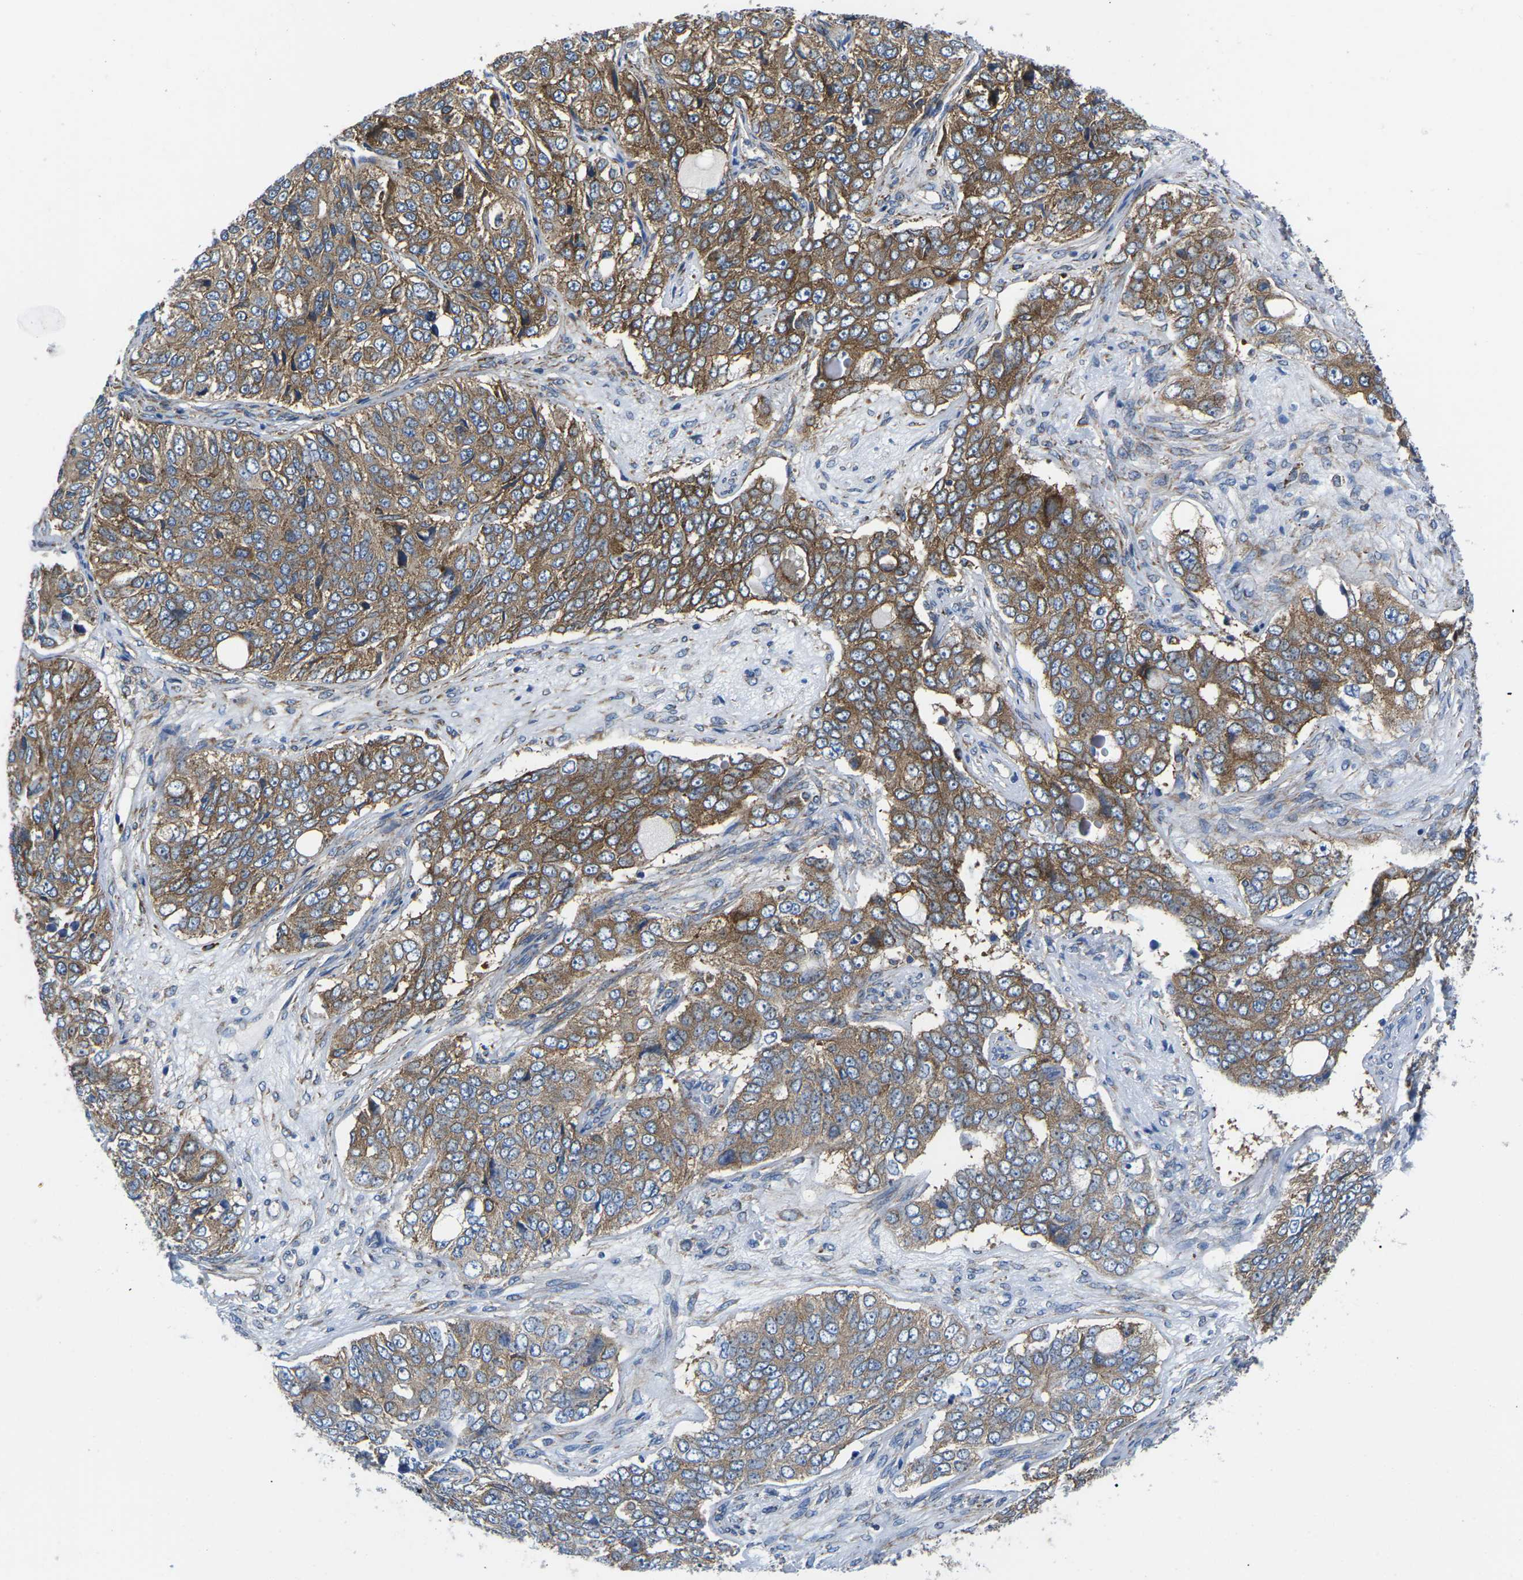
{"staining": {"intensity": "moderate", "quantity": ">75%", "location": "cytoplasmic/membranous"}, "tissue": "ovarian cancer", "cell_type": "Tumor cells", "image_type": "cancer", "snomed": [{"axis": "morphology", "description": "Carcinoma, endometroid"}, {"axis": "topography", "description": "Ovary"}], "caption": "IHC staining of ovarian cancer, which shows medium levels of moderate cytoplasmic/membranous expression in about >75% of tumor cells indicating moderate cytoplasmic/membranous protein positivity. The staining was performed using DAB (3,3'-diaminobenzidine) (brown) for protein detection and nuclei were counterstained in hematoxylin (blue).", "gene": "DLG1", "patient": {"sex": "female", "age": 51}}